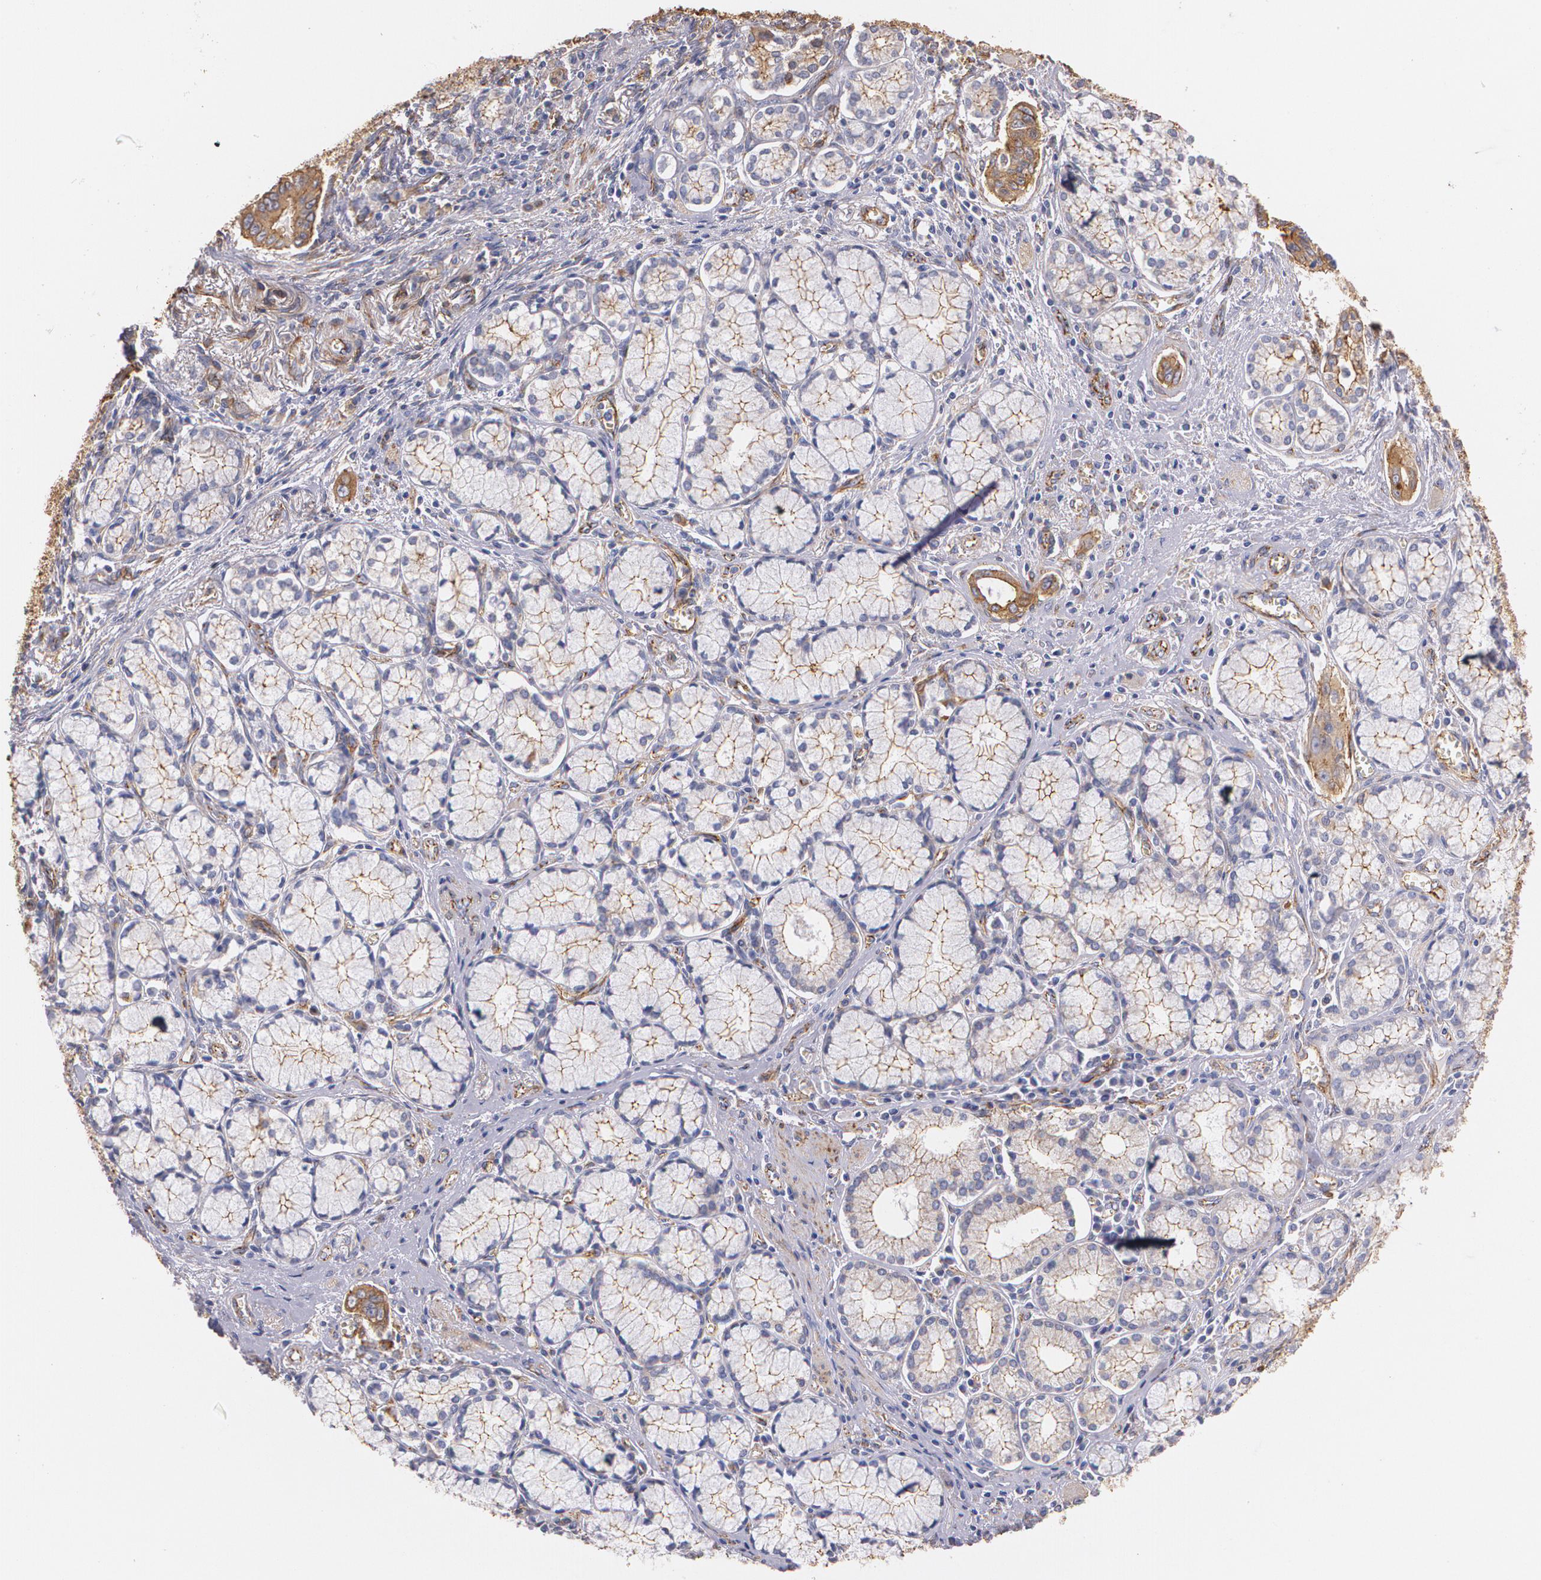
{"staining": {"intensity": "moderate", "quantity": ">75%", "location": "cytoplasmic/membranous"}, "tissue": "pancreatic cancer", "cell_type": "Tumor cells", "image_type": "cancer", "snomed": [{"axis": "morphology", "description": "Adenocarcinoma, NOS"}, {"axis": "topography", "description": "Pancreas"}], "caption": "IHC (DAB (3,3'-diaminobenzidine)) staining of pancreatic cancer reveals moderate cytoplasmic/membranous protein expression in approximately >75% of tumor cells.", "gene": "TJP1", "patient": {"sex": "male", "age": 77}}